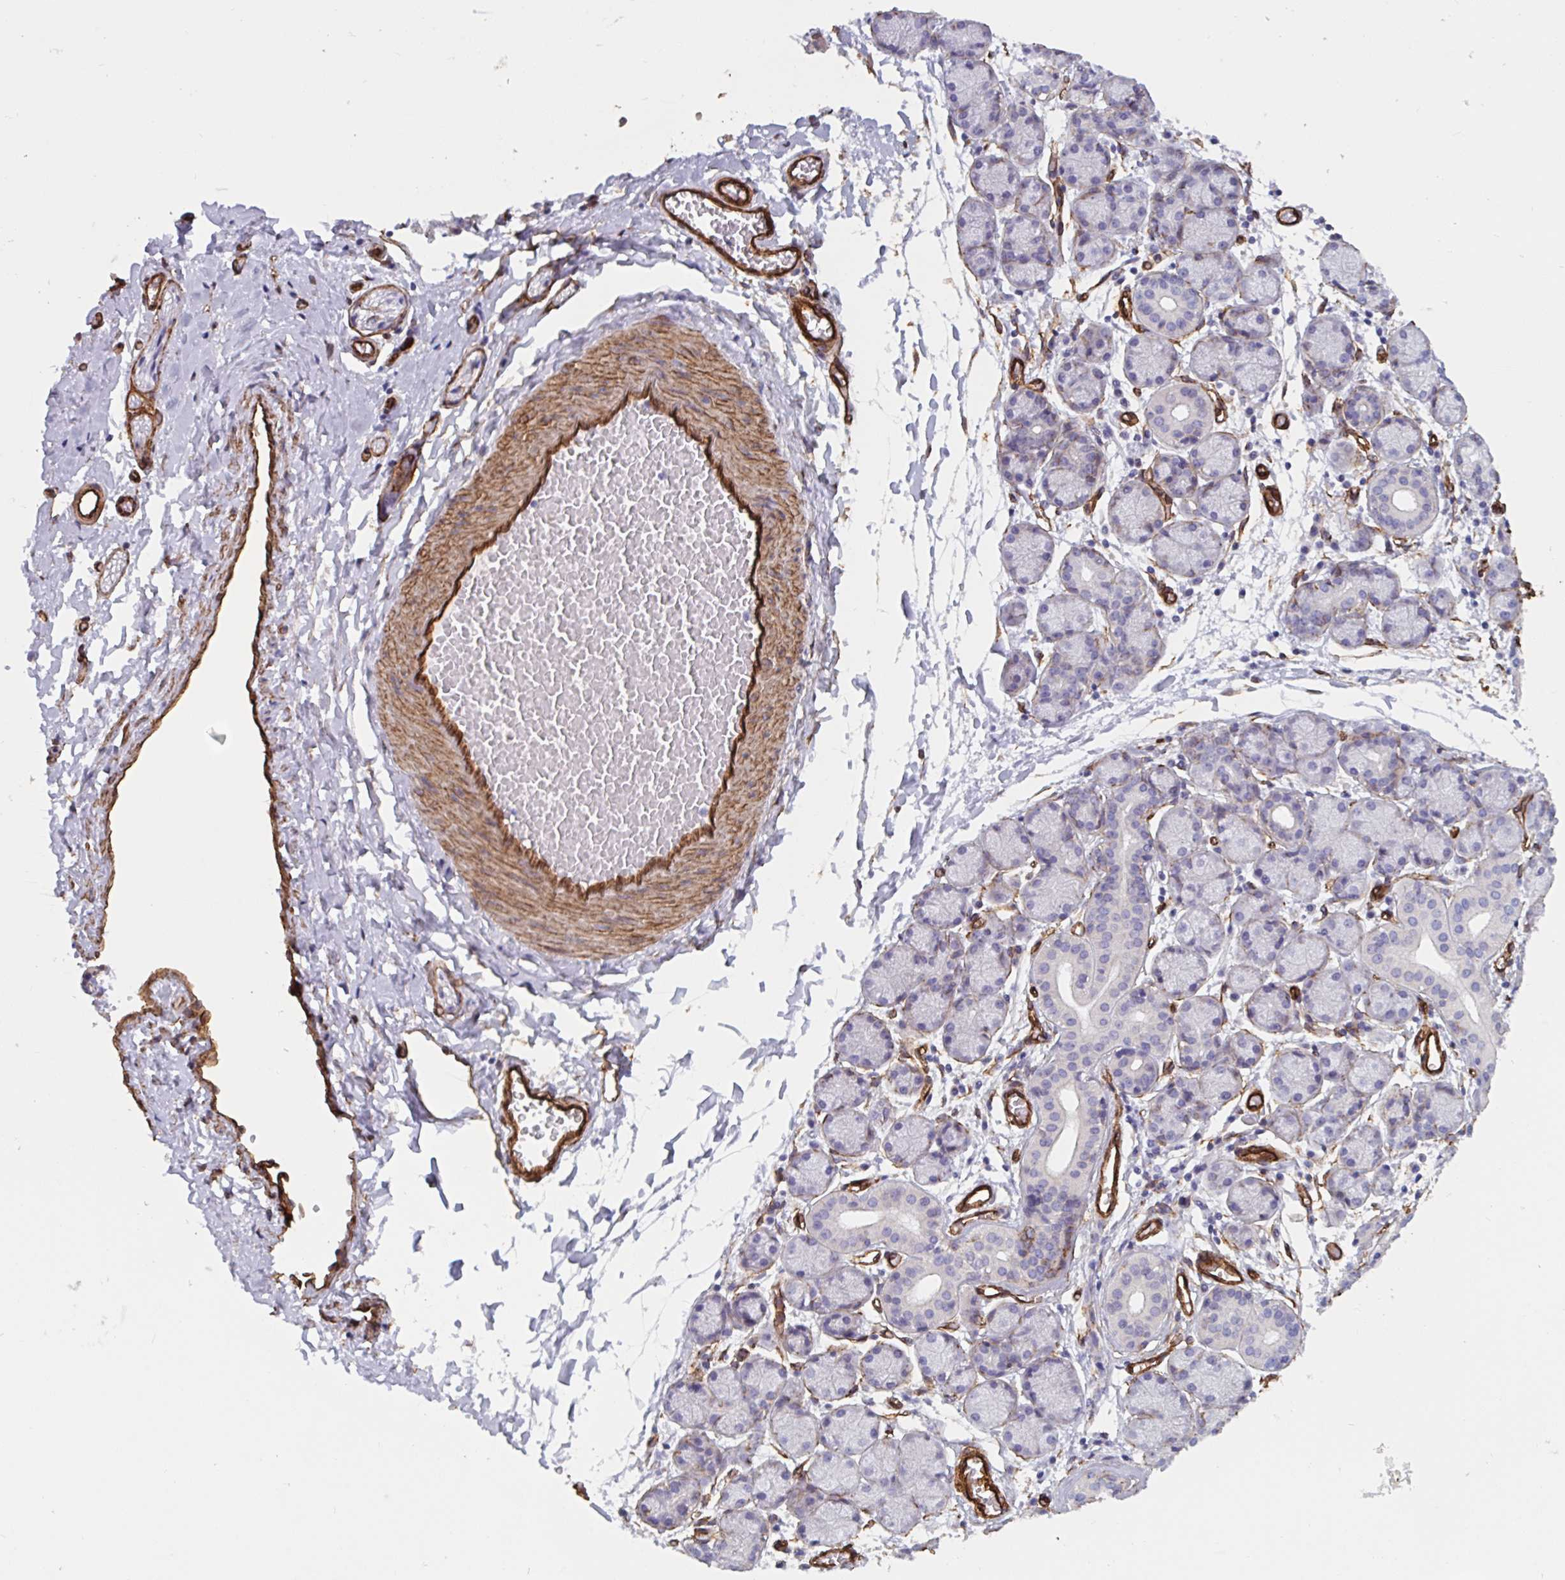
{"staining": {"intensity": "negative", "quantity": "none", "location": "none"}, "tissue": "salivary gland", "cell_type": "Glandular cells", "image_type": "normal", "snomed": [{"axis": "morphology", "description": "Normal tissue, NOS"}, {"axis": "topography", "description": "Salivary gland"}], "caption": "High magnification brightfield microscopy of unremarkable salivary gland stained with DAB (3,3'-diaminobenzidine) (brown) and counterstained with hematoxylin (blue): glandular cells show no significant positivity. Nuclei are stained in blue.", "gene": "CITED4", "patient": {"sex": "female", "age": 24}}